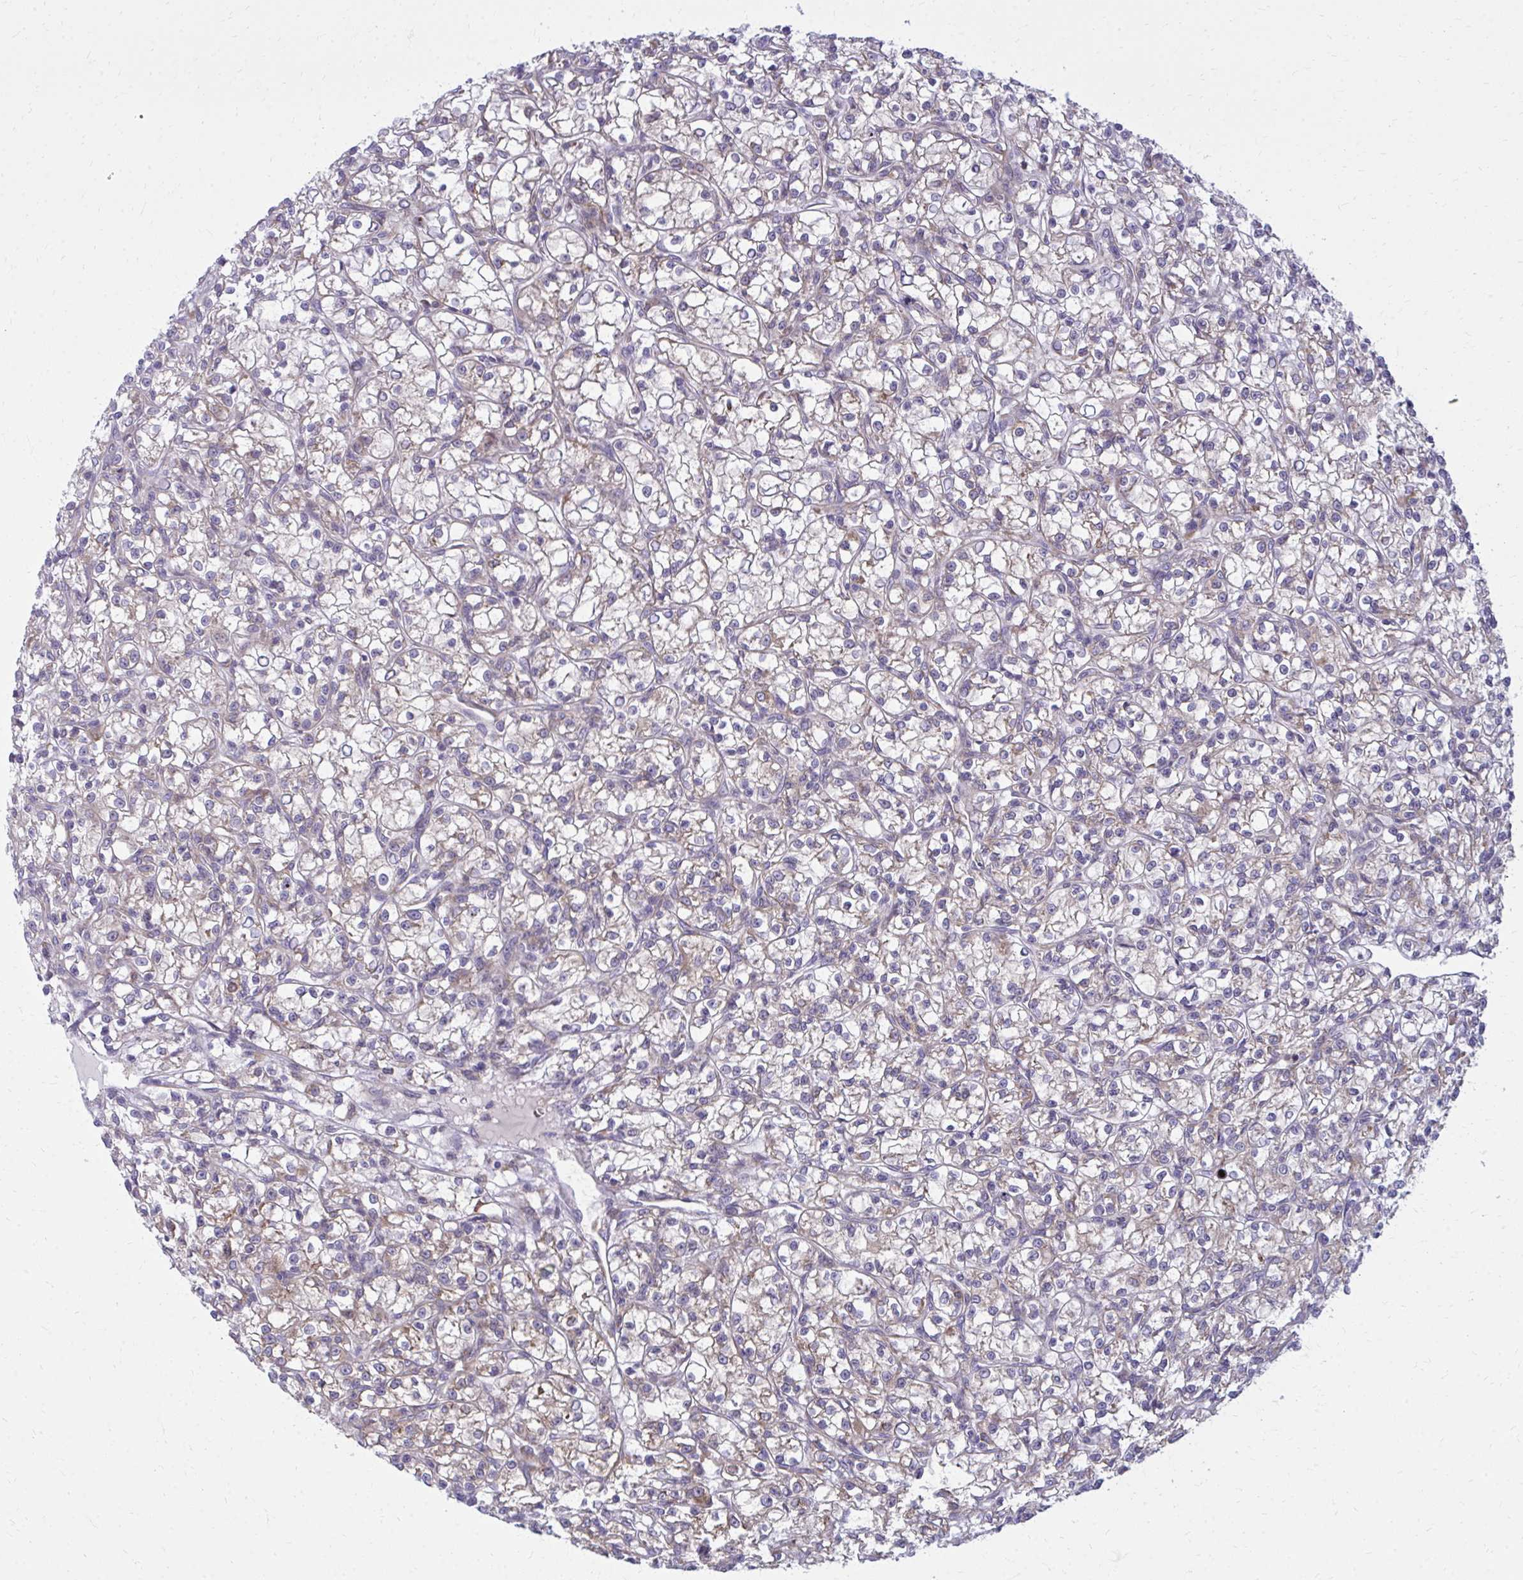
{"staining": {"intensity": "weak", "quantity": "25%-75%", "location": "cytoplasmic/membranous"}, "tissue": "renal cancer", "cell_type": "Tumor cells", "image_type": "cancer", "snomed": [{"axis": "morphology", "description": "Adenocarcinoma, NOS"}, {"axis": "topography", "description": "Kidney"}], "caption": "Immunohistochemistry (DAB (3,3'-diaminobenzidine)) staining of renal cancer shows weak cytoplasmic/membranous protein expression in about 25%-75% of tumor cells.", "gene": "CEMP1", "patient": {"sex": "female", "age": 59}}